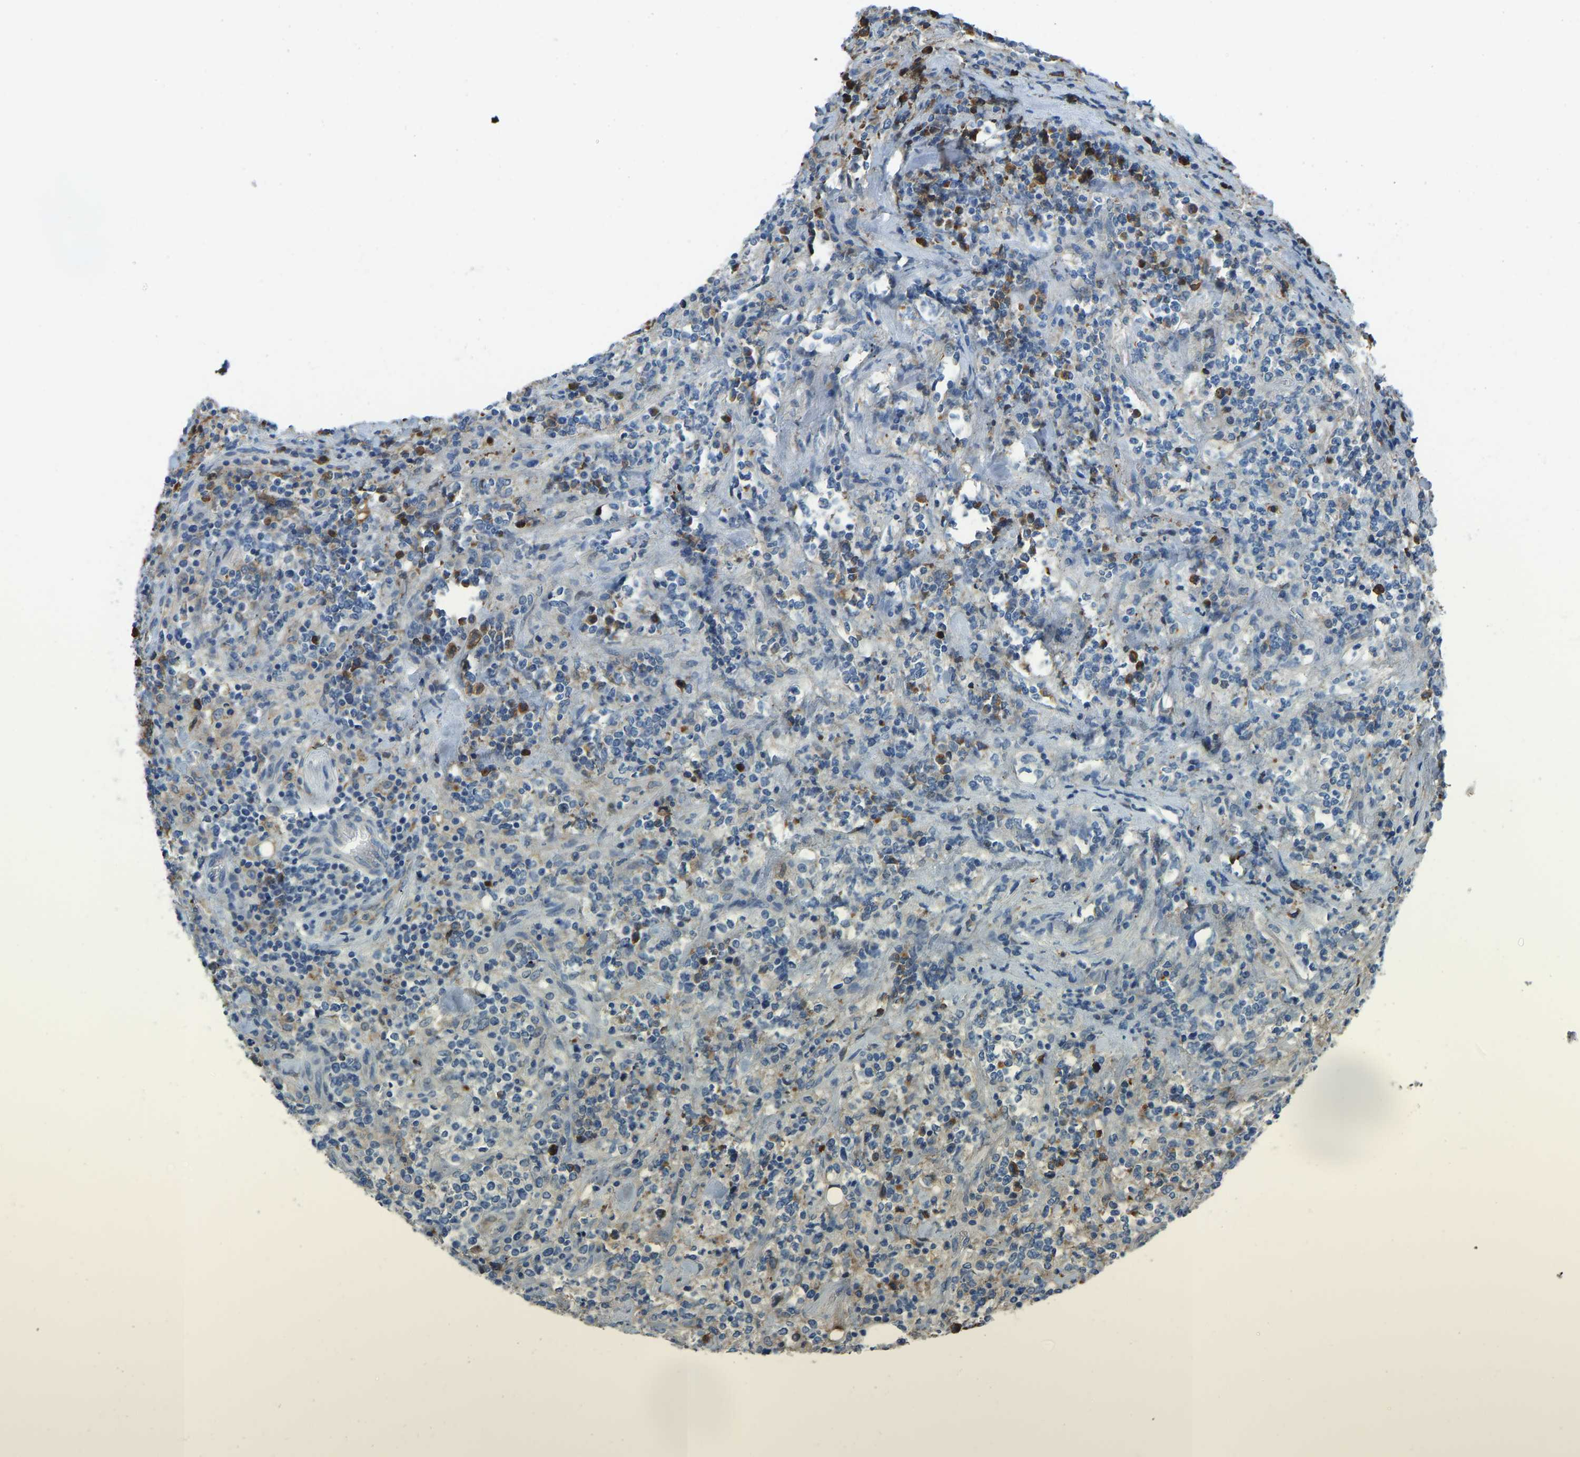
{"staining": {"intensity": "negative", "quantity": "none", "location": "none"}, "tissue": "lymphoma", "cell_type": "Tumor cells", "image_type": "cancer", "snomed": [{"axis": "morphology", "description": "Malignant lymphoma, non-Hodgkin's type, High grade"}, {"axis": "topography", "description": "Soft tissue"}], "caption": "Micrograph shows no significant protein staining in tumor cells of malignant lymphoma, non-Hodgkin's type (high-grade).", "gene": "THBS4", "patient": {"sex": "male", "age": 18}}